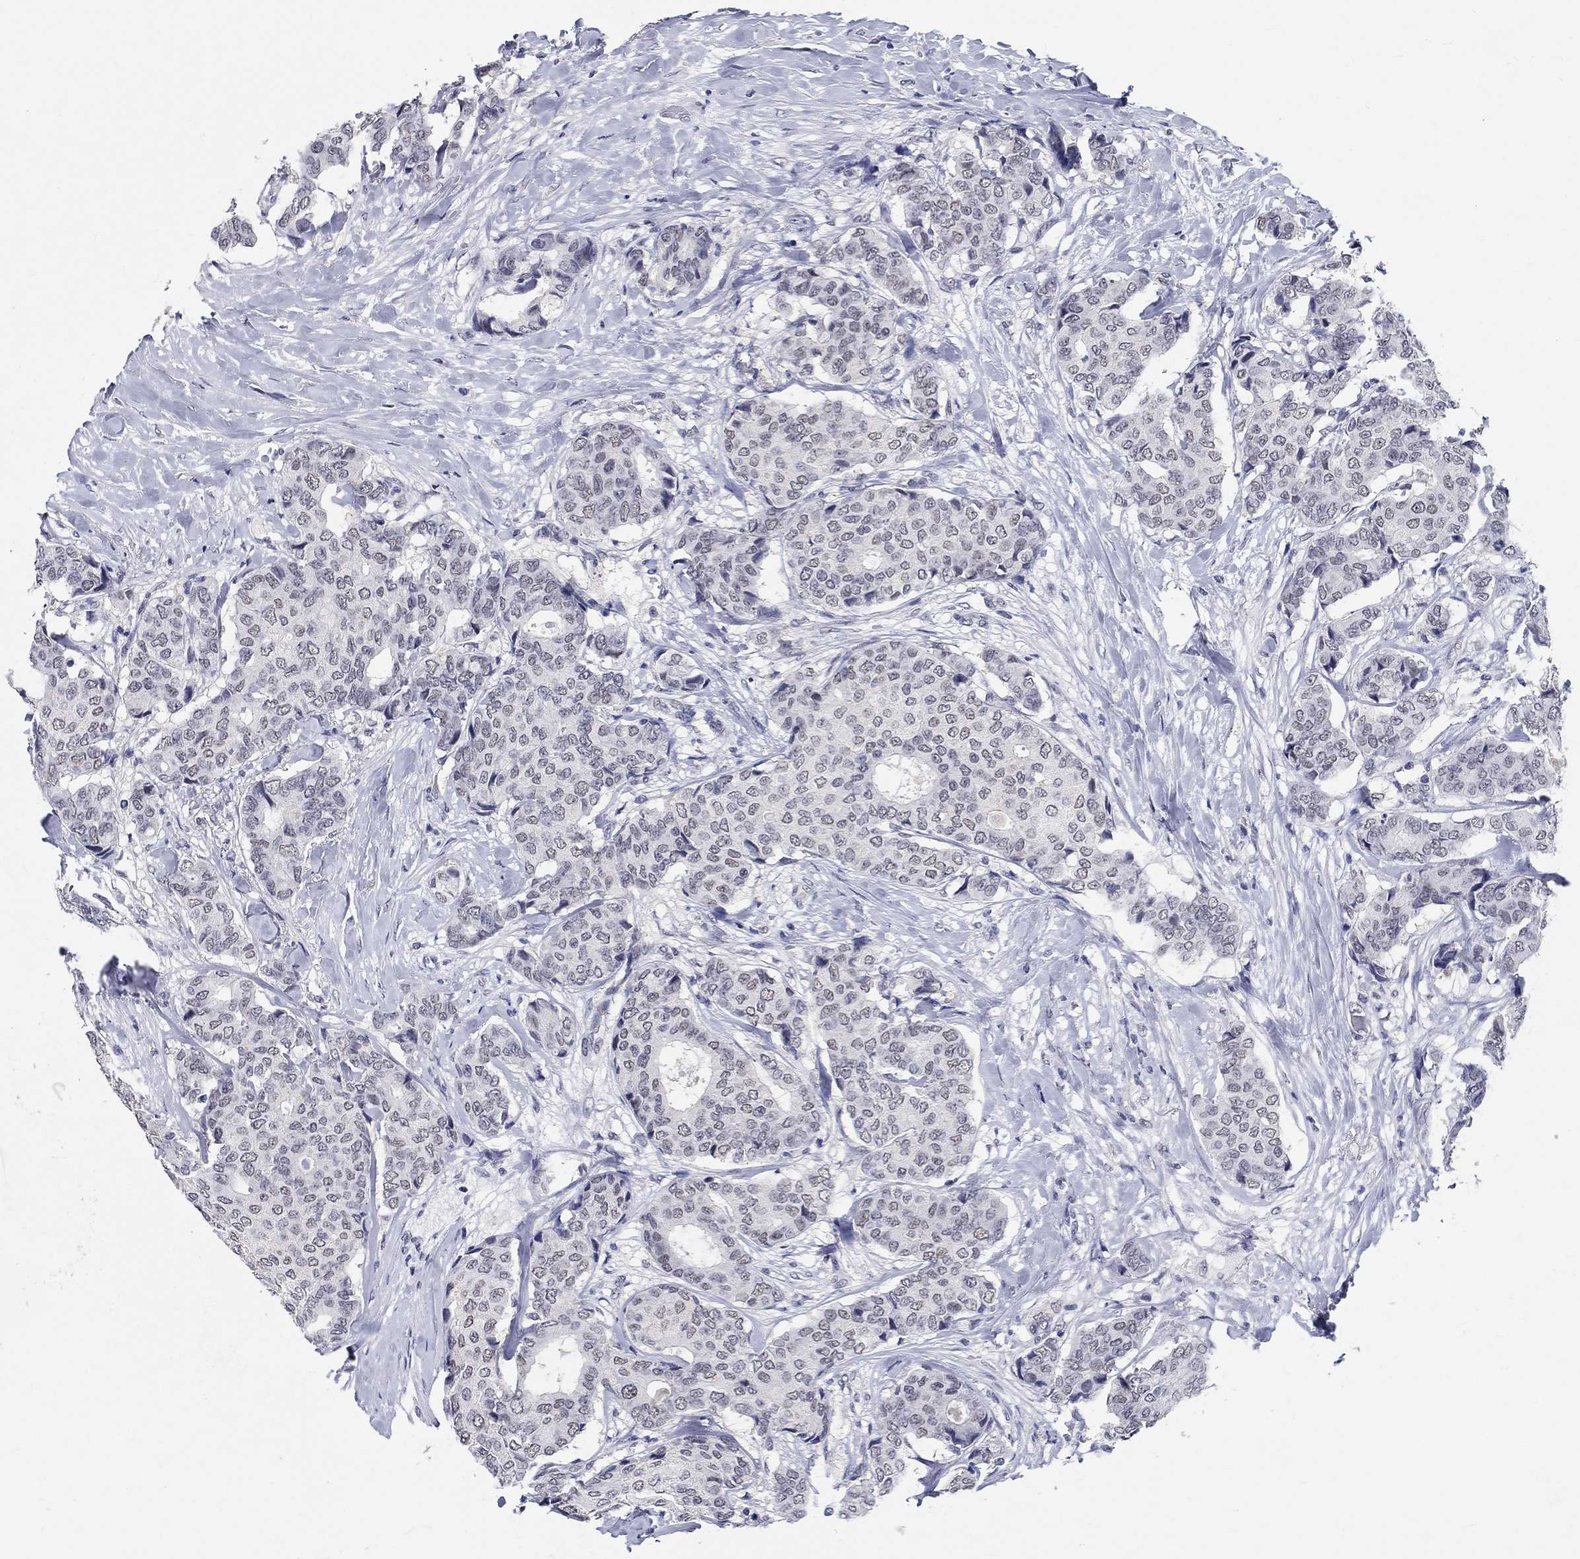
{"staining": {"intensity": "negative", "quantity": "none", "location": "none"}, "tissue": "breast cancer", "cell_type": "Tumor cells", "image_type": "cancer", "snomed": [{"axis": "morphology", "description": "Duct carcinoma"}, {"axis": "topography", "description": "Breast"}], "caption": "The photomicrograph demonstrates no staining of tumor cells in breast cancer.", "gene": "GRIN1", "patient": {"sex": "female", "age": 75}}